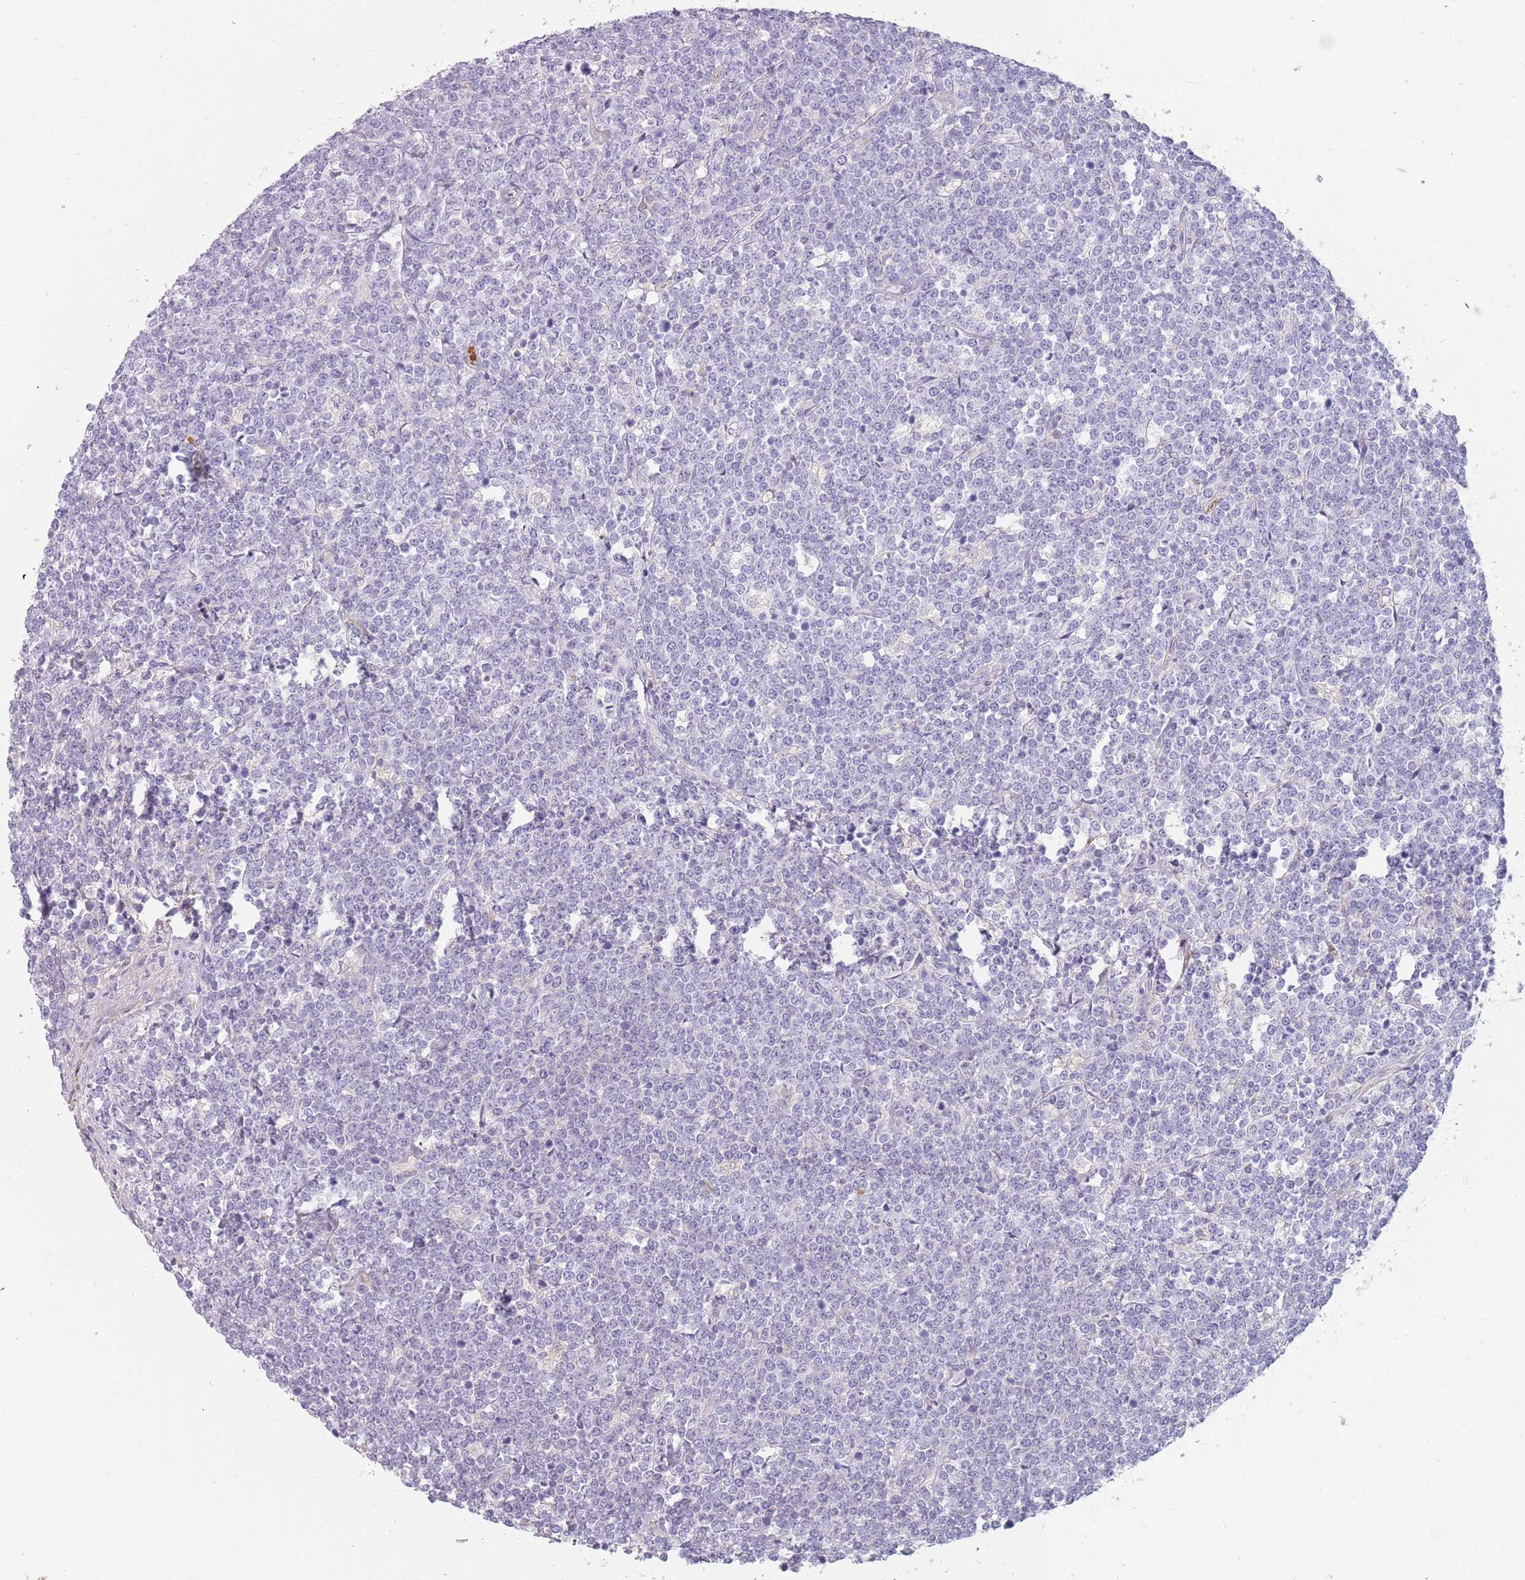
{"staining": {"intensity": "negative", "quantity": "none", "location": "none"}, "tissue": "lymphoma", "cell_type": "Tumor cells", "image_type": "cancer", "snomed": [{"axis": "morphology", "description": "Malignant lymphoma, non-Hodgkin's type, High grade"}, {"axis": "topography", "description": "Small intestine"}], "caption": "High-grade malignant lymphoma, non-Hodgkin's type stained for a protein using immunohistochemistry demonstrates no staining tumor cells.", "gene": "DDX4", "patient": {"sex": "male", "age": 8}}